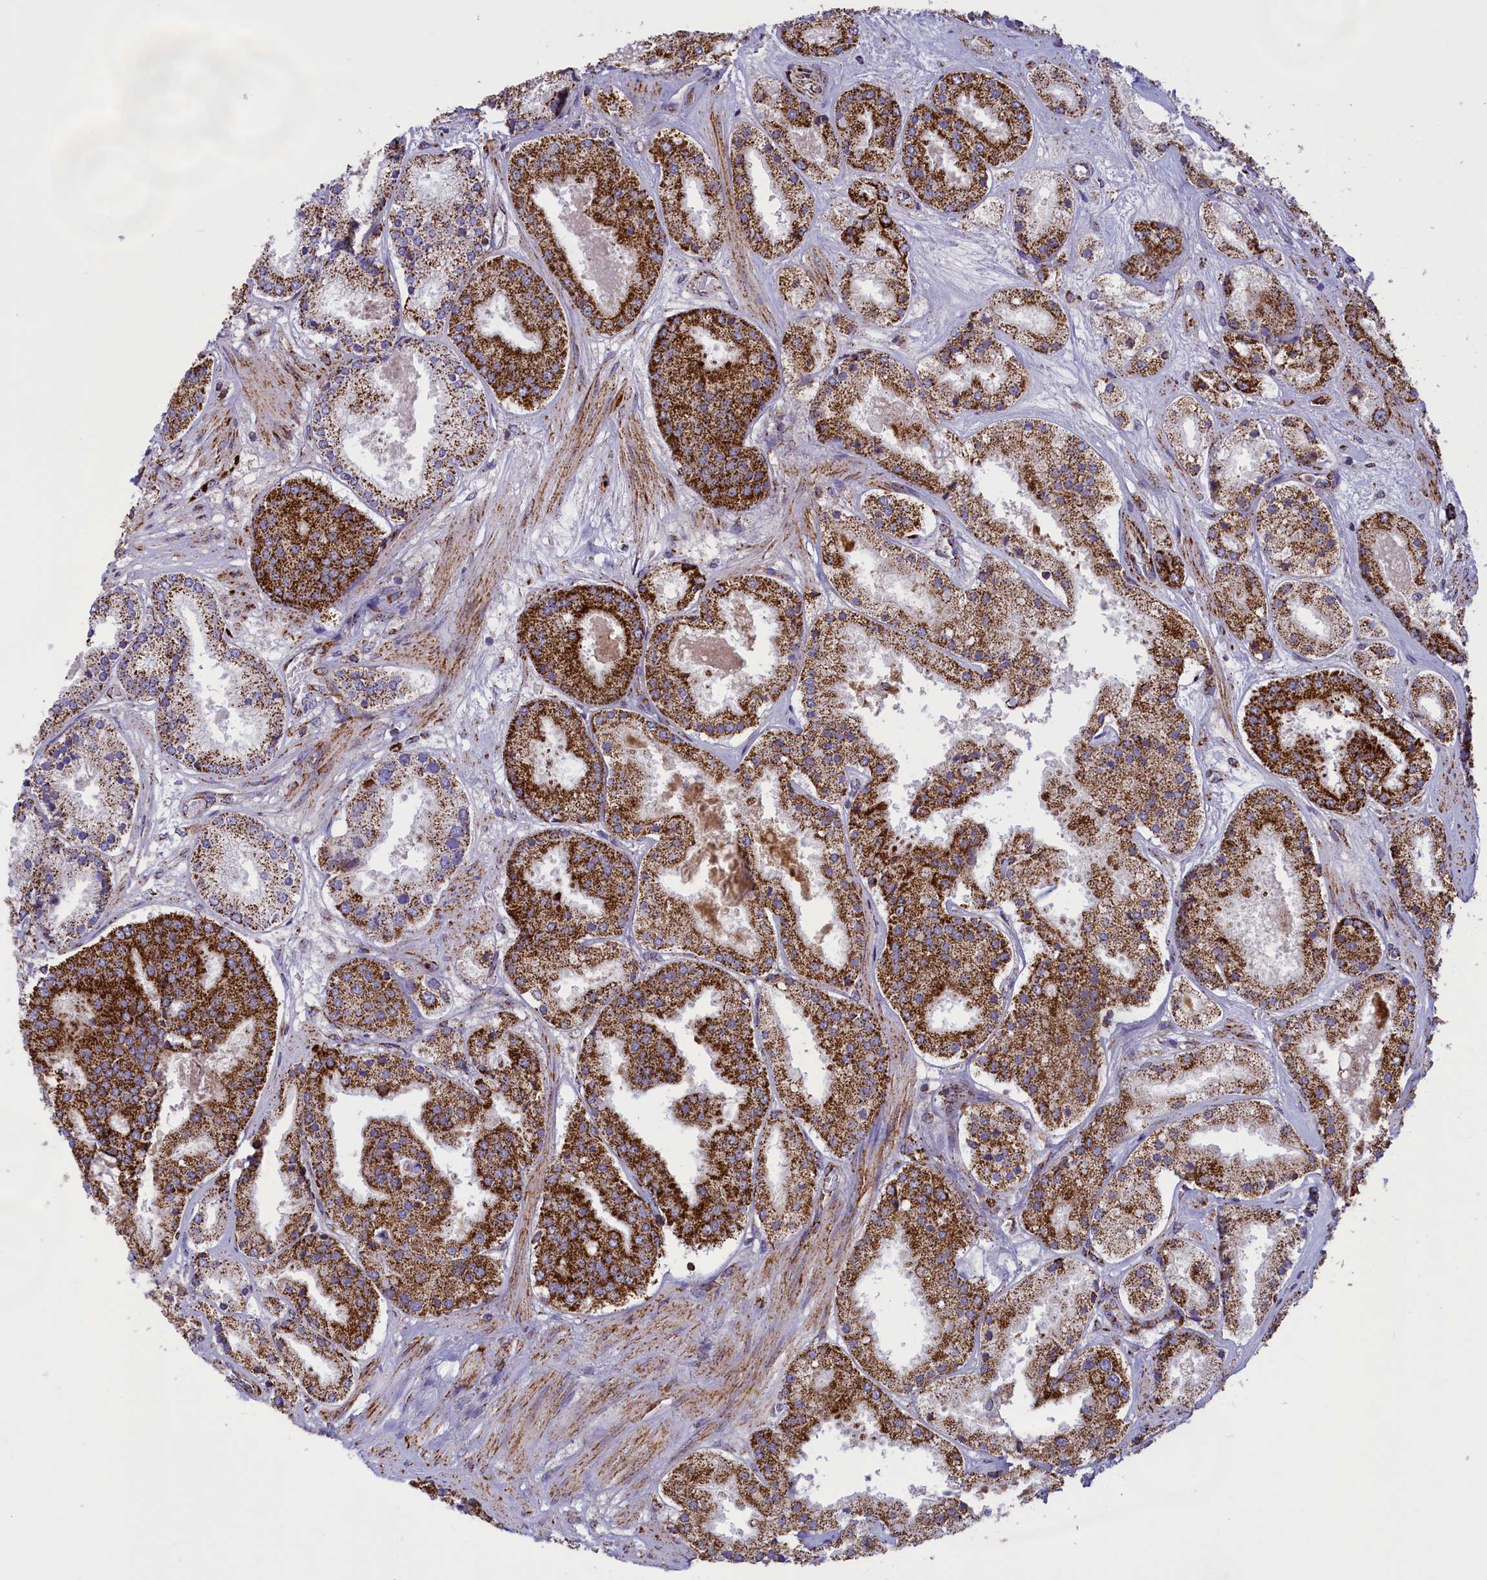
{"staining": {"intensity": "strong", "quantity": ">75%", "location": "cytoplasmic/membranous"}, "tissue": "prostate cancer", "cell_type": "Tumor cells", "image_type": "cancer", "snomed": [{"axis": "morphology", "description": "Adenocarcinoma, High grade"}, {"axis": "topography", "description": "Prostate"}], "caption": "The image exhibits immunohistochemical staining of prostate cancer. There is strong cytoplasmic/membranous positivity is identified in about >75% of tumor cells.", "gene": "ISOC2", "patient": {"sex": "male", "age": 63}}